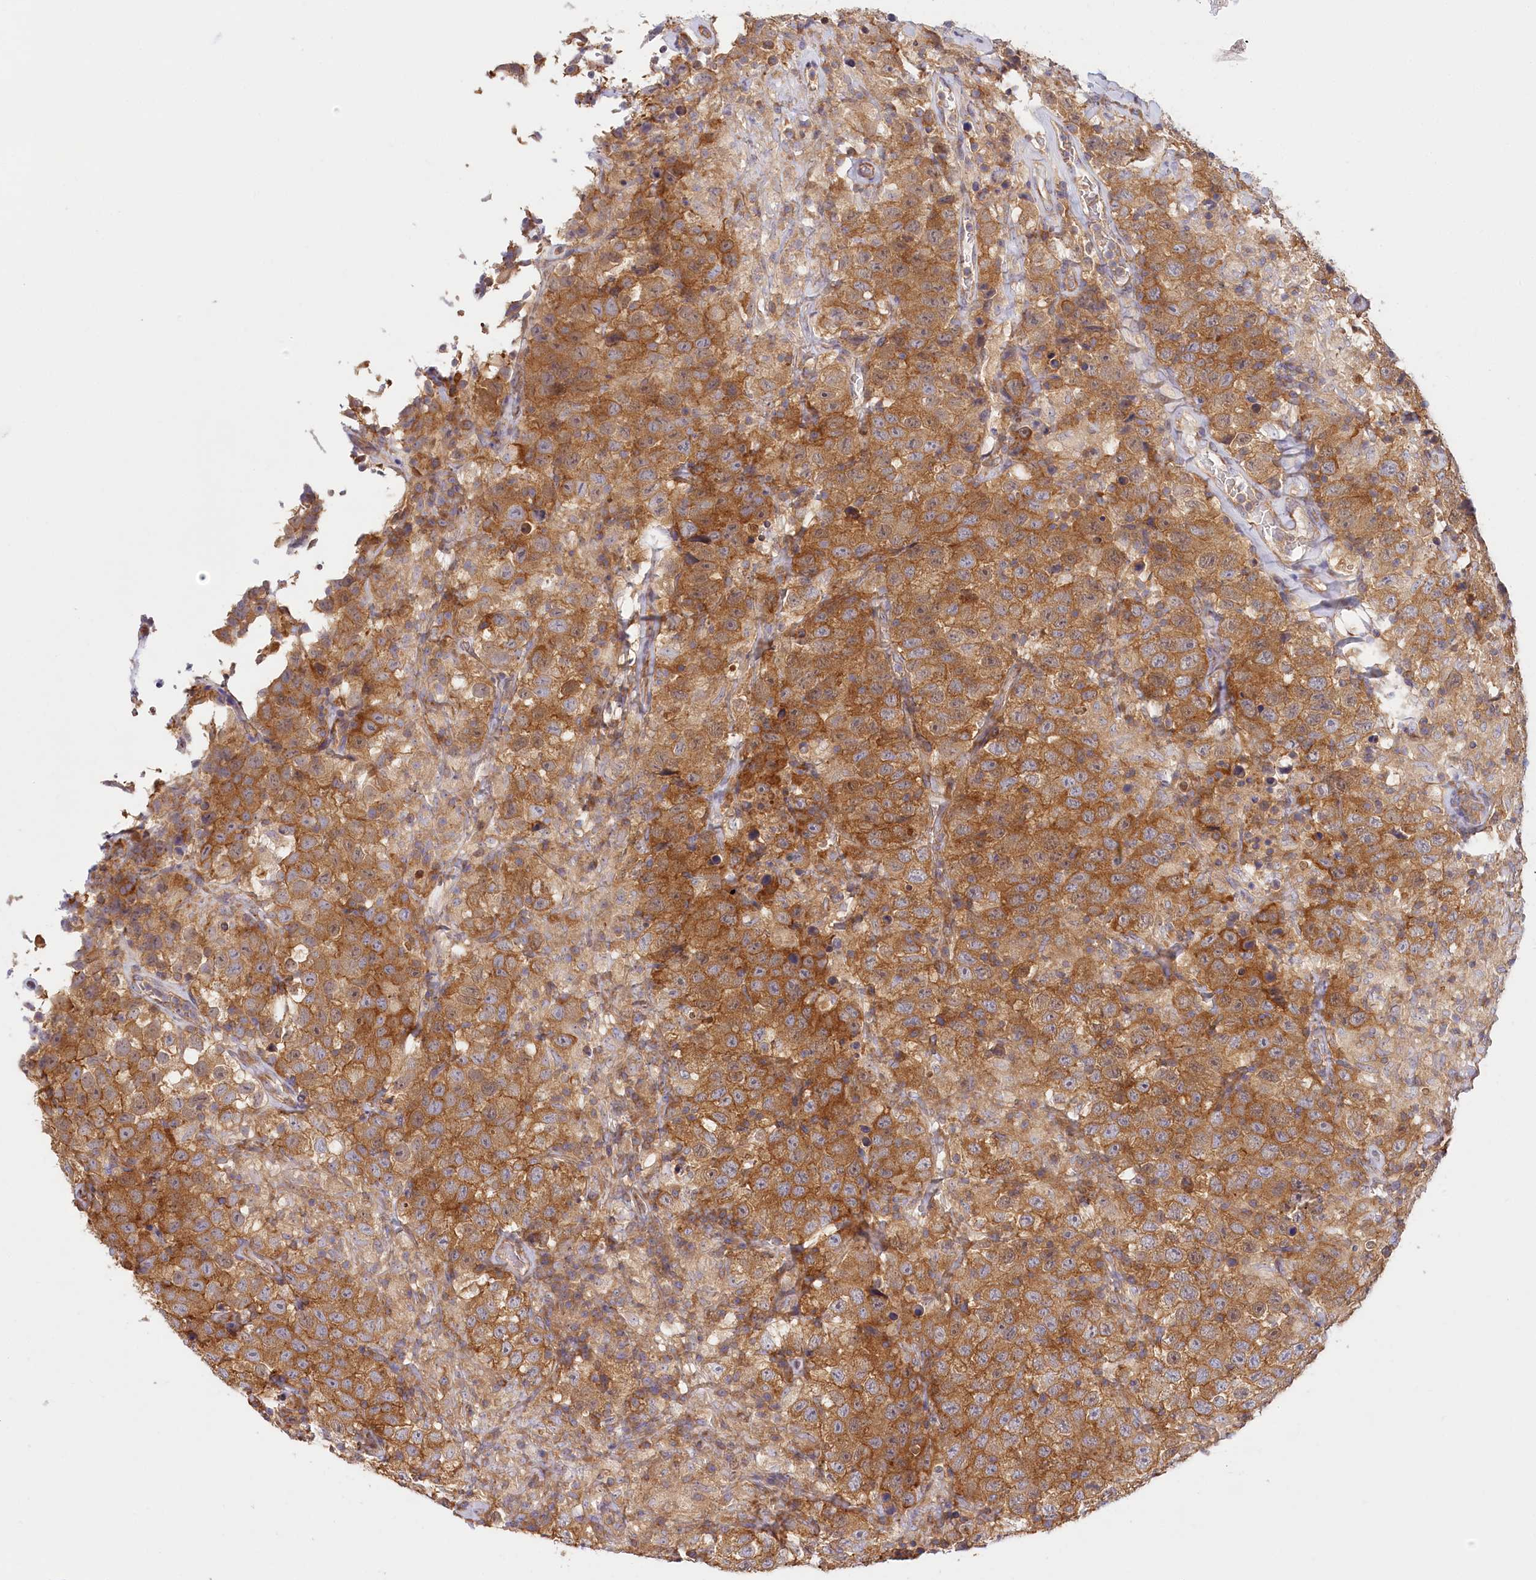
{"staining": {"intensity": "moderate", "quantity": ">75%", "location": "cytoplasmic/membranous"}, "tissue": "testis cancer", "cell_type": "Tumor cells", "image_type": "cancer", "snomed": [{"axis": "morphology", "description": "Seminoma, NOS"}, {"axis": "topography", "description": "Testis"}], "caption": "Immunohistochemistry image of human testis cancer (seminoma) stained for a protein (brown), which displays medium levels of moderate cytoplasmic/membranous expression in about >75% of tumor cells.", "gene": "UMPS", "patient": {"sex": "male", "age": 41}}